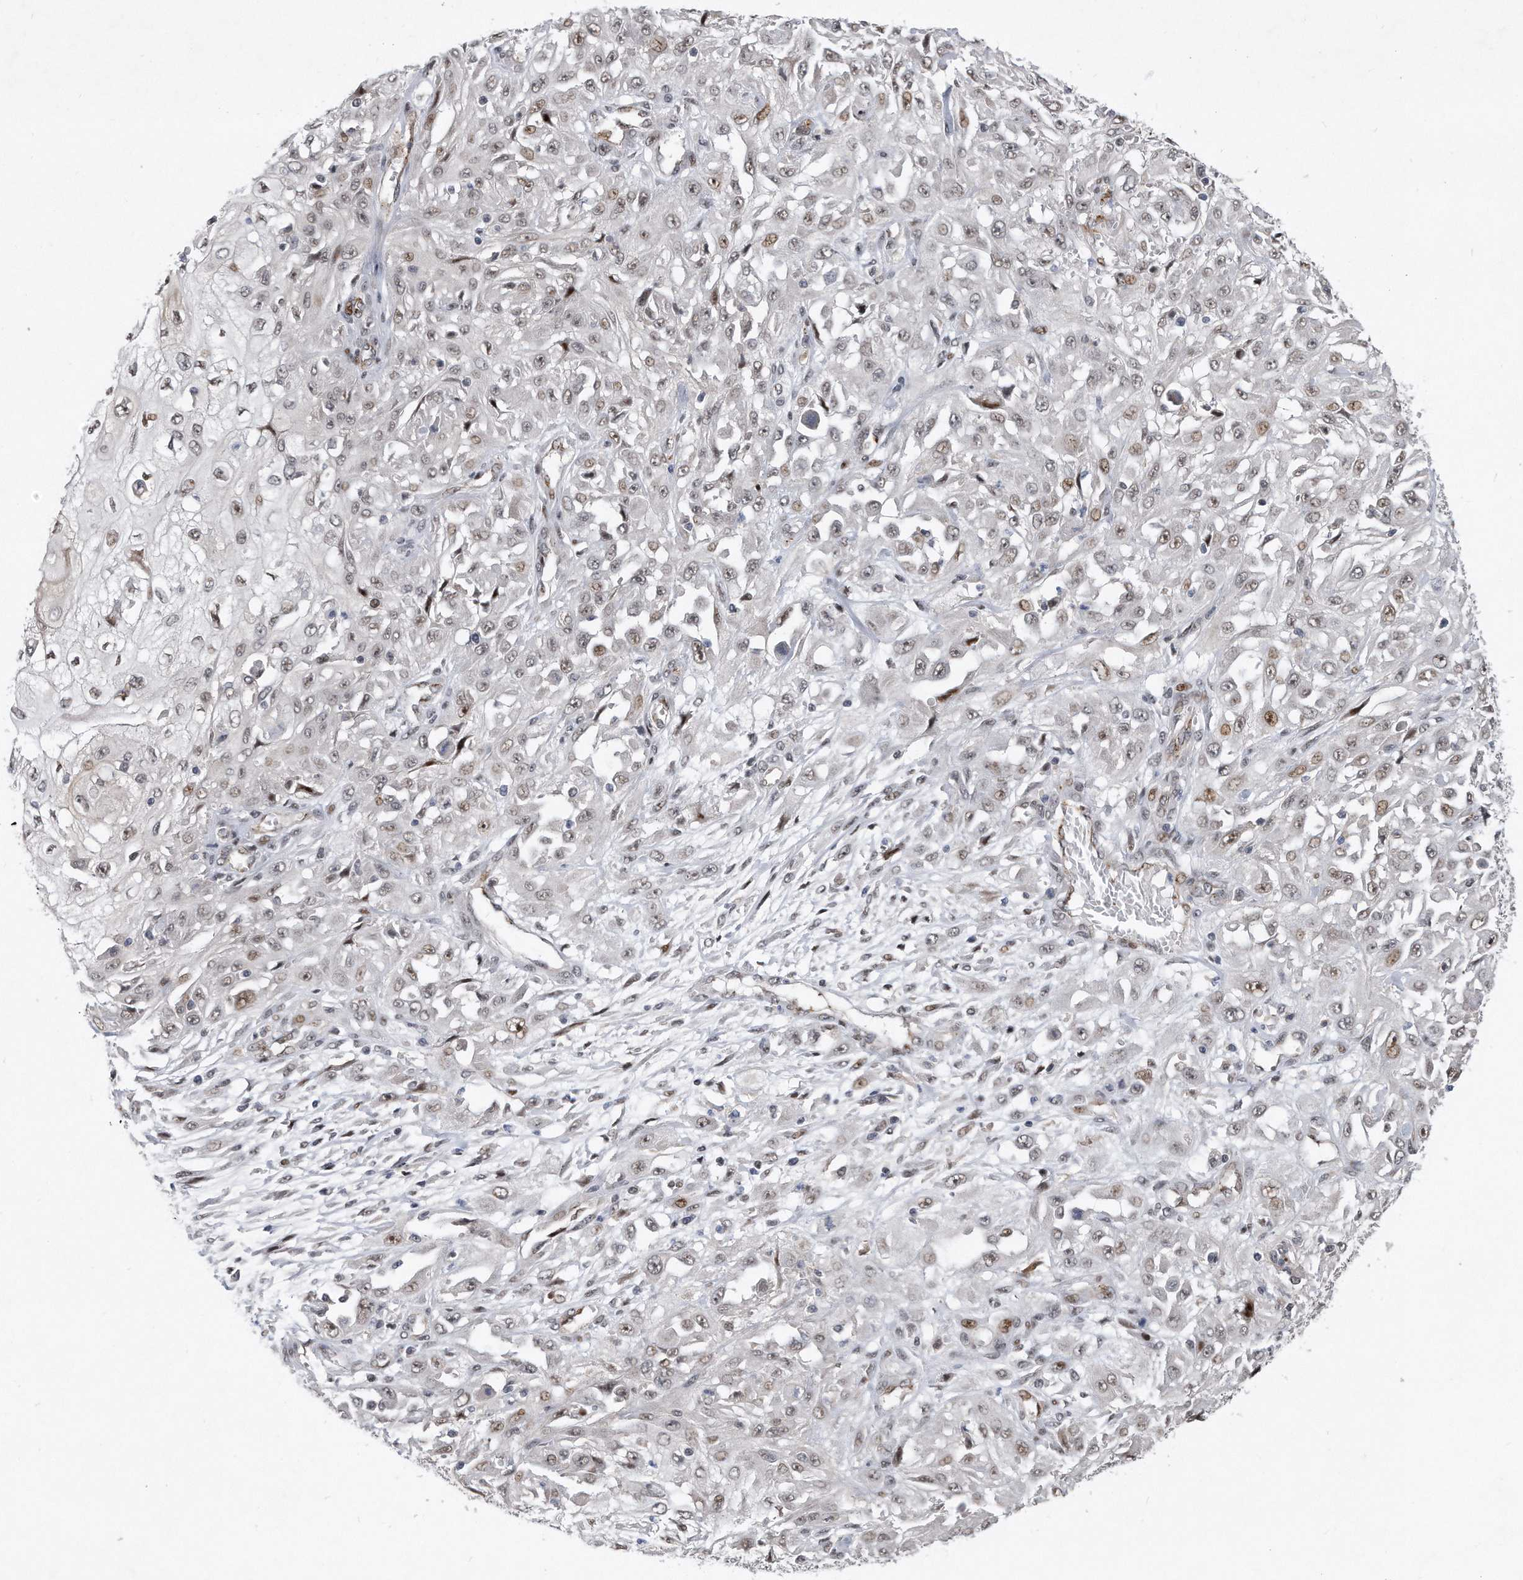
{"staining": {"intensity": "moderate", "quantity": "<25%", "location": "nuclear"}, "tissue": "skin cancer", "cell_type": "Tumor cells", "image_type": "cancer", "snomed": [{"axis": "morphology", "description": "Squamous cell carcinoma, NOS"}, {"axis": "morphology", "description": "Squamous cell carcinoma, metastatic, NOS"}, {"axis": "topography", "description": "Skin"}, {"axis": "topography", "description": "Lymph node"}], "caption": "Skin cancer (metastatic squamous cell carcinoma) tissue exhibits moderate nuclear staining in about <25% of tumor cells", "gene": "PGBD2", "patient": {"sex": "male", "age": 75}}